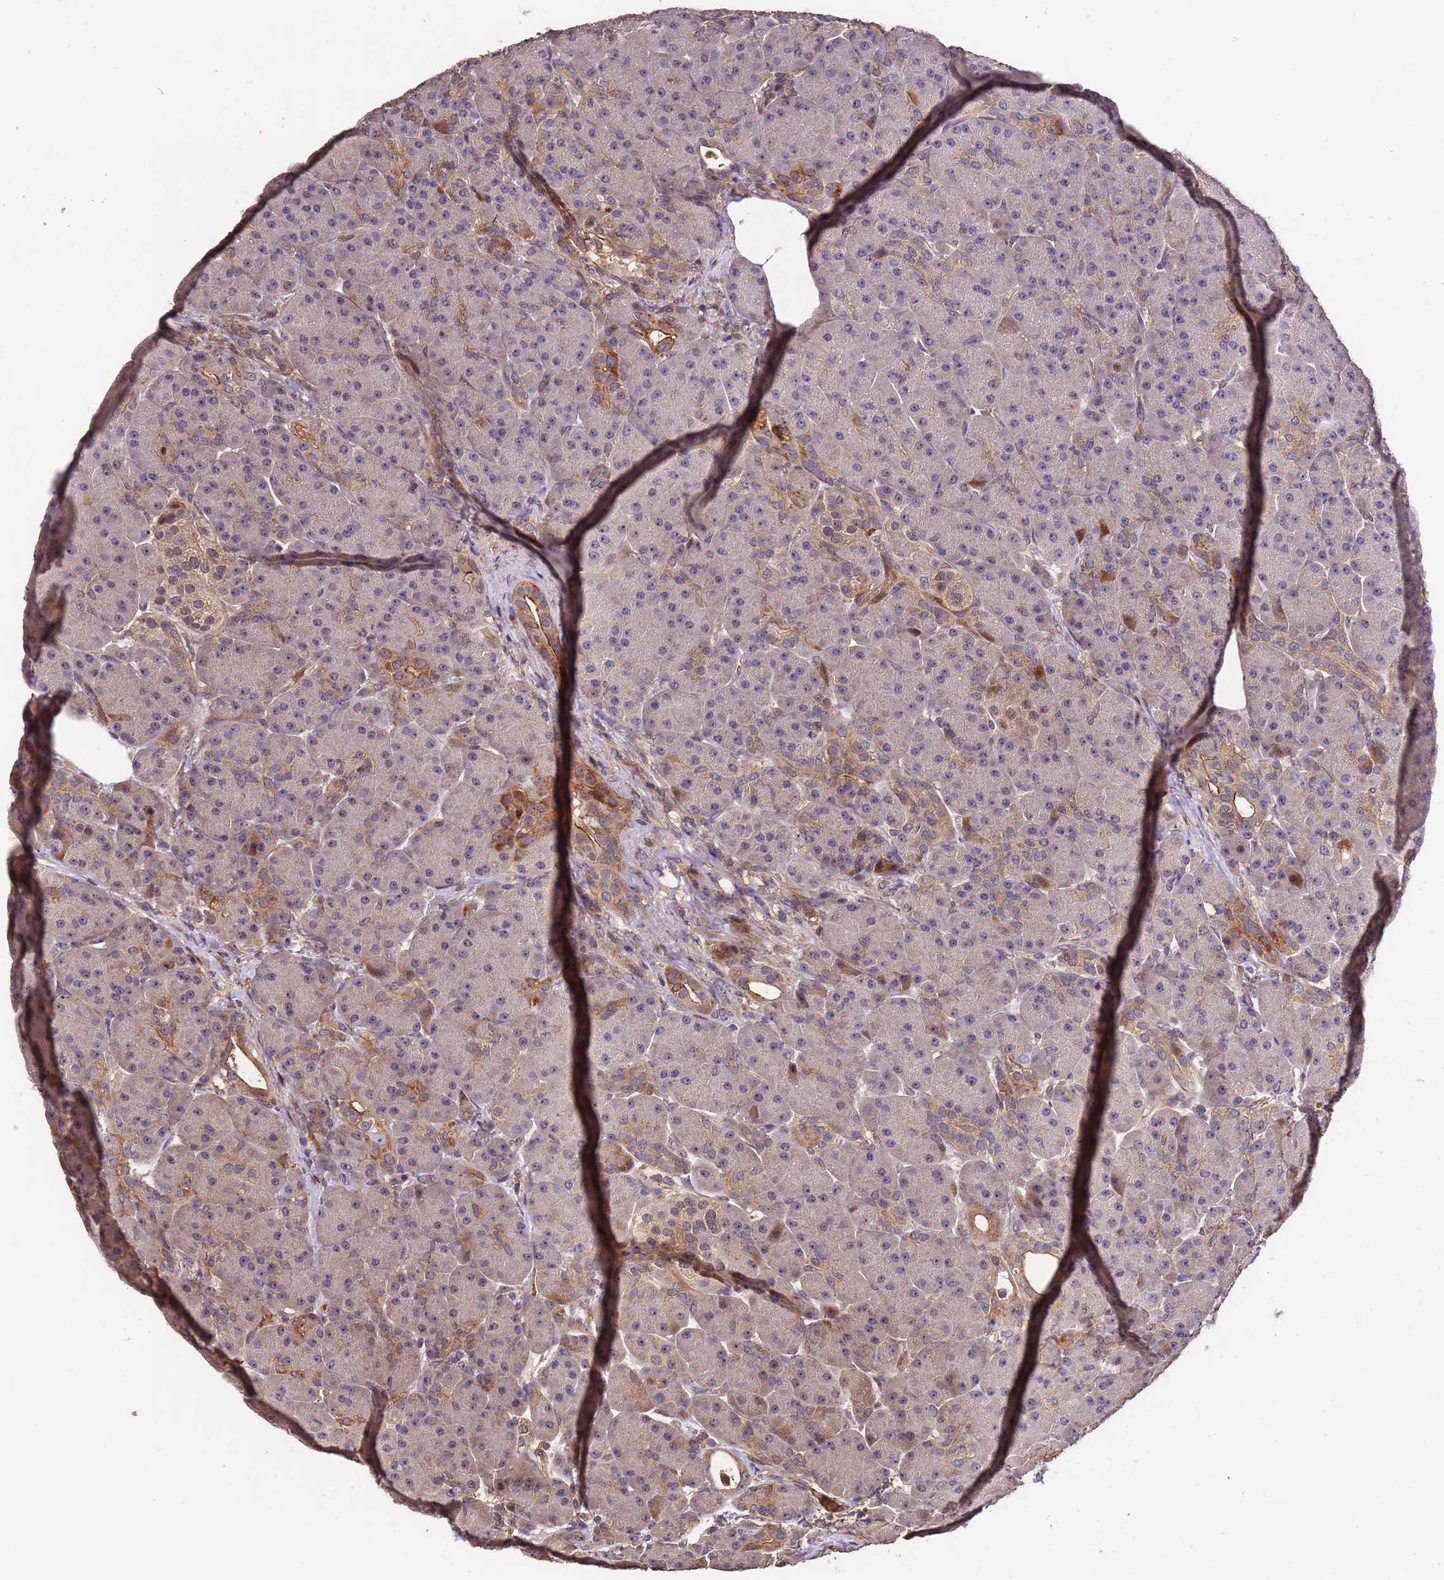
{"staining": {"intensity": "moderate", "quantity": "<25%", "location": "cytoplasmic/membranous"}, "tissue": "pancreas", "cell_type": "Exocrine glandular cells", "image_type": "normal", "snomed": [{"axis": "morphology", "description": "Normal tissue, NOS"}, {"axis": "topography", "description": "Pancreas"}], "caption": "This is a histology image of IHC staining of unremarkable pancreas, which shows moderate positivity in the cytoplasmic/membranous of exocrine glandular cells.", "gene": "CCDC184", "patient": {"sex": "male", "age": 63}}